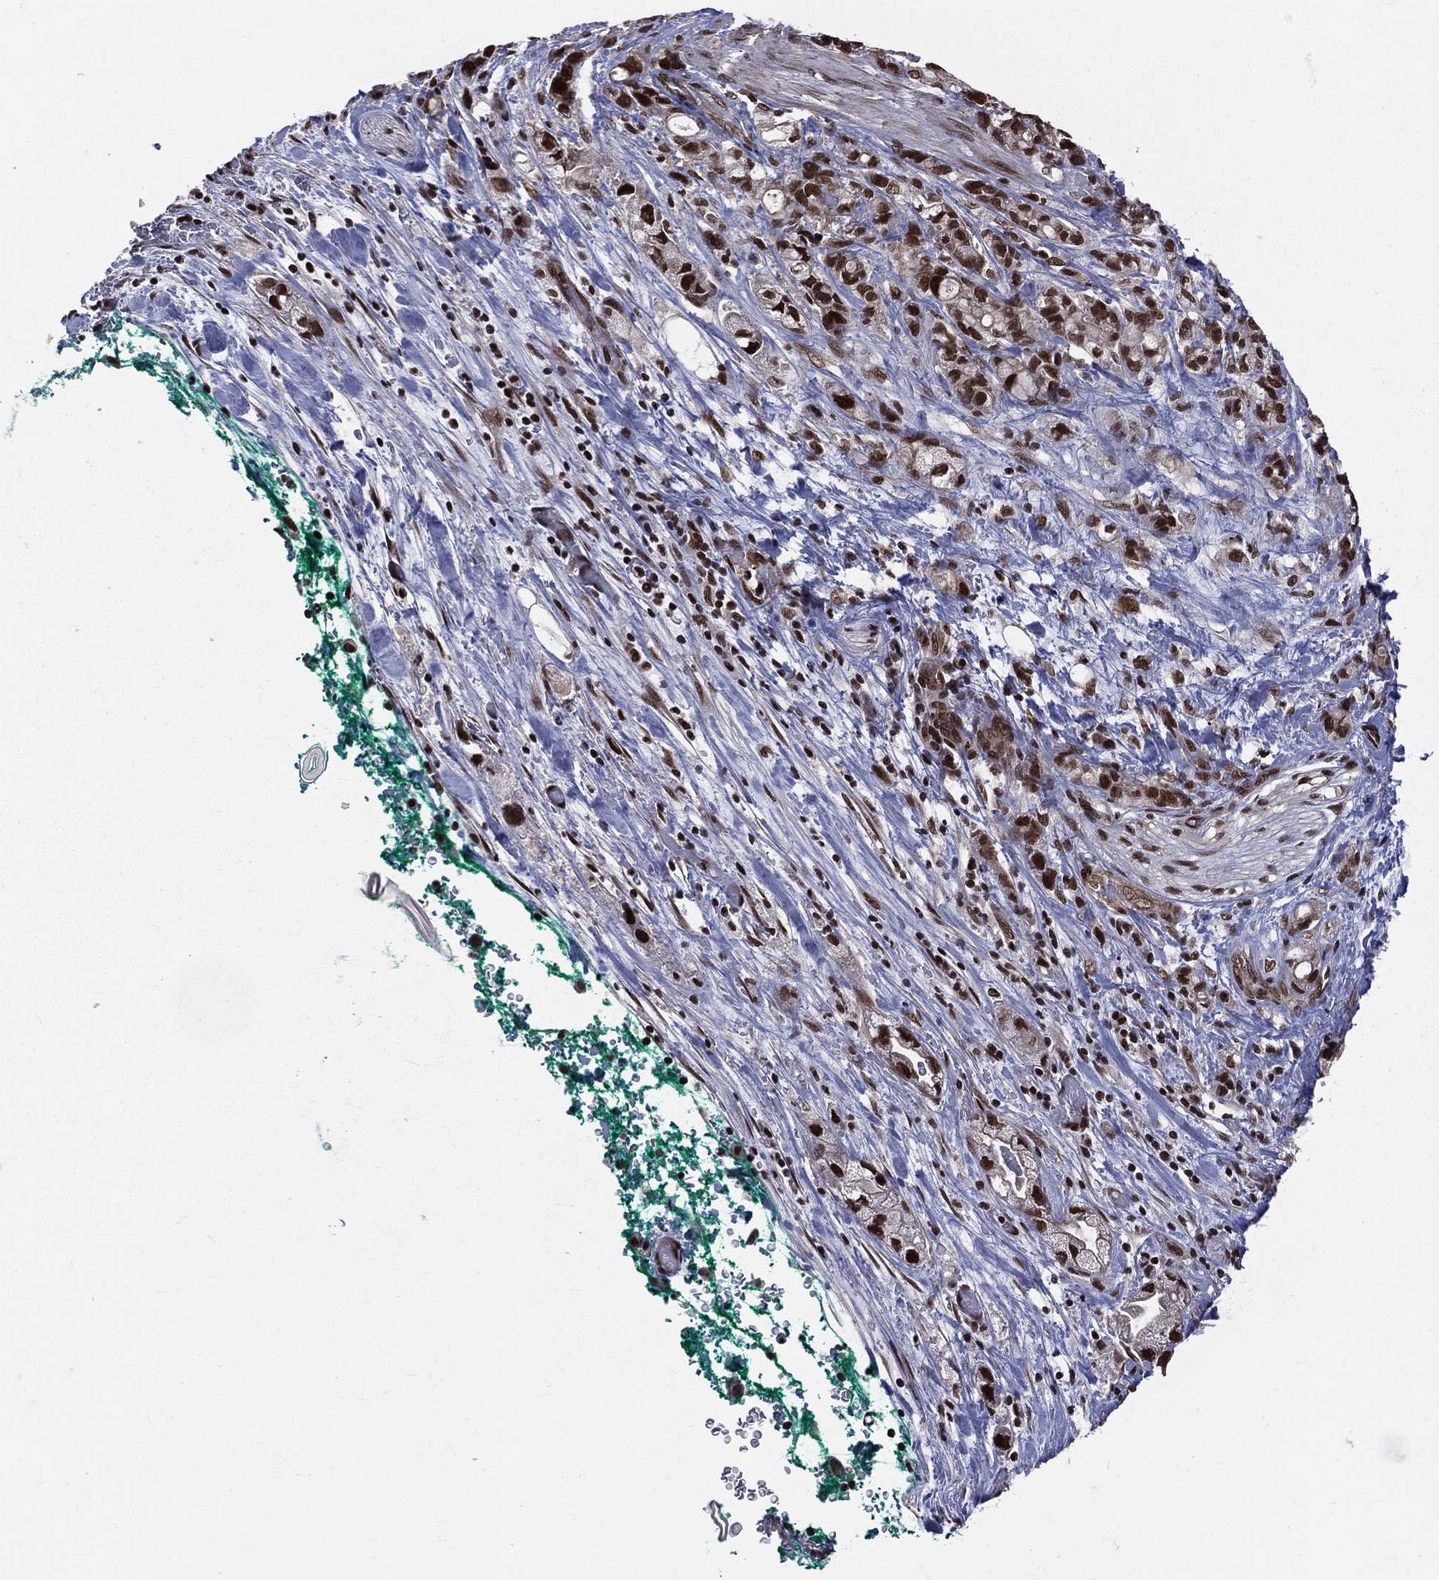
{"staining": {"intensity": "strong", "quantity": ">75%", "location": "nuclear"}, "tissue": "stomach cancer", "cell_type": "Tumor cells", "image_type": "cancer", "snomed": [{"axis": "morphology", "description": "Adenocarcinoma, NOS"}, {"axis": "topography", "description": "Stomach"}], "caption": "The image shows staining of stomach adenocarcinoma, revealing strong nuclear protein staining (brown color) within tumor cells.", "gene": "SMC3", "patient": {"sex": "male", "age": 63}}